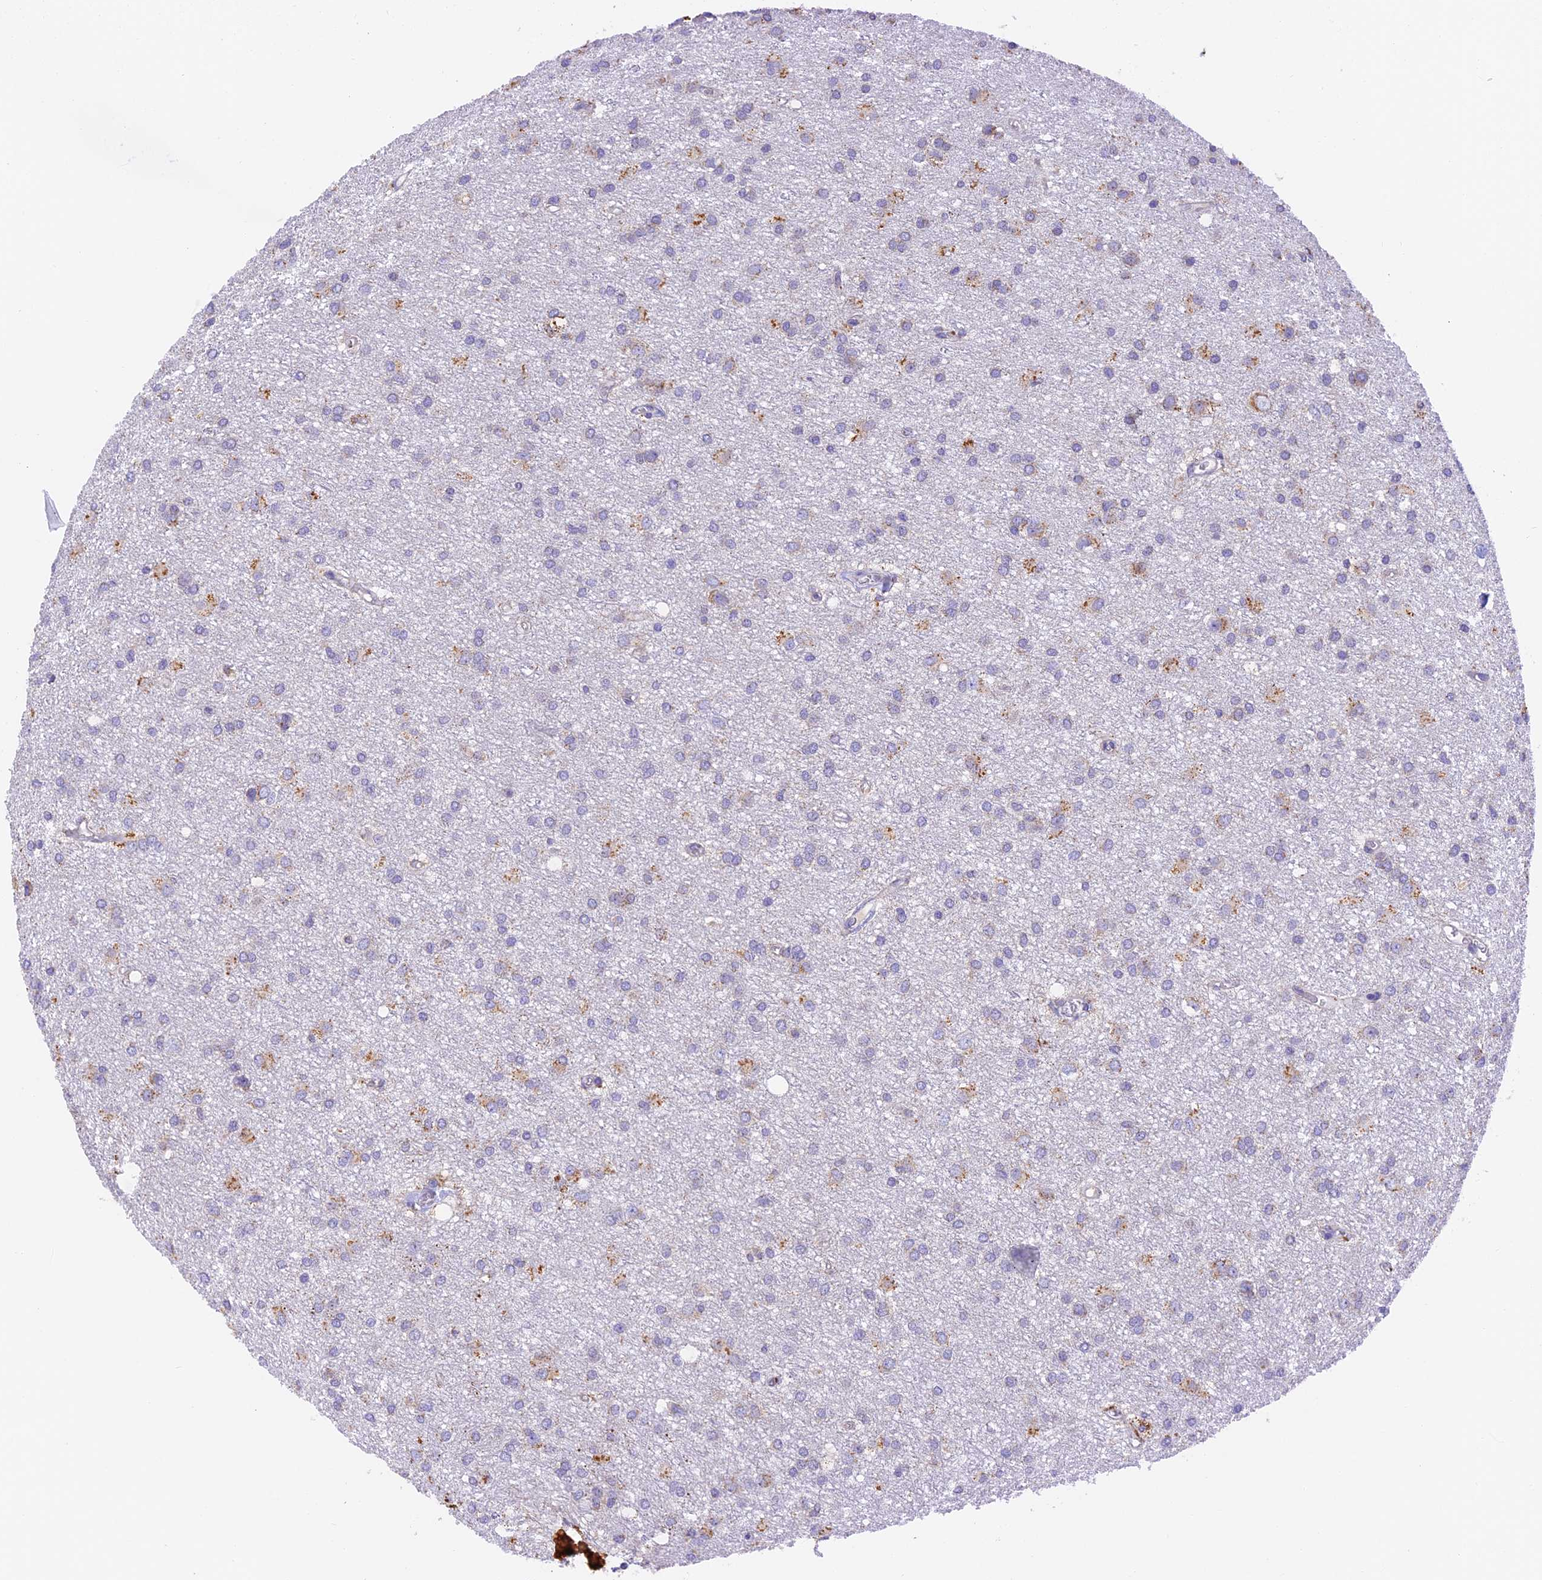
{"staining": {"intensity": "moderate", "quantity": "<25%", "location": "cytoplasmic/membranous"}, "tissue": "glioma", "cell_type": "Tumor cells", "image_type": "cancer", "snomed": [{"axis": "morphology", "description": "Glioma, malignant, High grade"}, {"axis": "topography", "description": "Brain"}], "caption": "This histopathology image exhibits immunohistochemistry (IHC) staining of human glioma, with low moderate cytoplasmic/membranous expression in approximately <25% of tumor cells.", "gene": "VKORC1", "patient": {"sex": "female", "age": 50}}